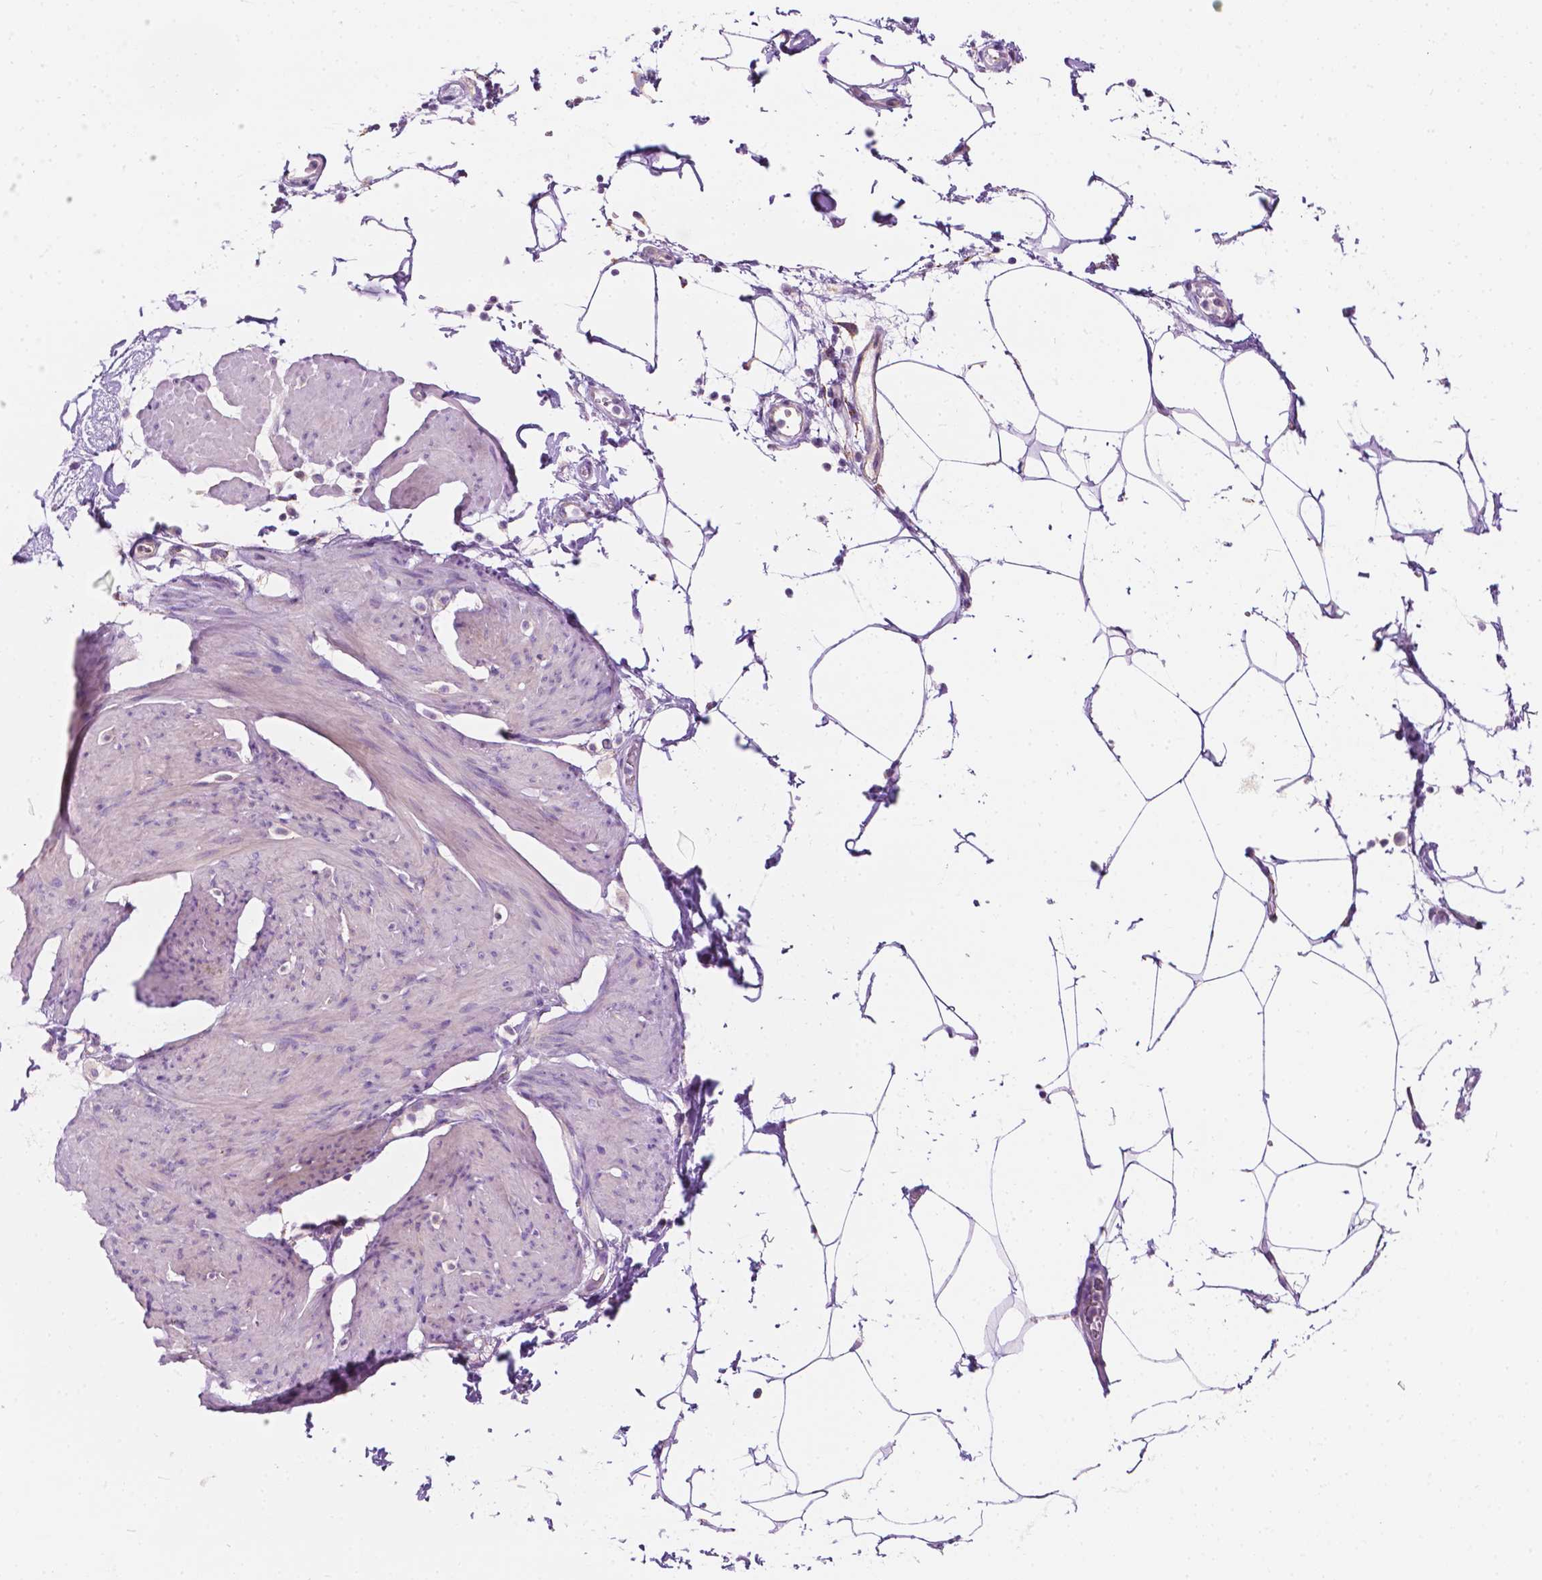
{"staining": {"intensity": "negative", "quantity": "none", "location": "none"}, "tissue": "smooth muscle", "cell_type": "Smooth muscle cells", "image_type": "normal", "snomed": [{"axis": "morphology", "description": "Normal tissue, NOS"}, {"axis": "topography", "description": "Adipose tissue"}, {"axis": "topography", "description": "Smooth muscle"}, {"axis": "topography", "description": "Peripheral nerve tissue"}], "caption": "A high-resolution micrograph shows immunohistochemistry (IHC) staining of benign smooth muscle, which exhibits no significant staining in smooth muscle cells.", "gene": "NOS1AP", "patient": {"sex": "male", "age": 83}}